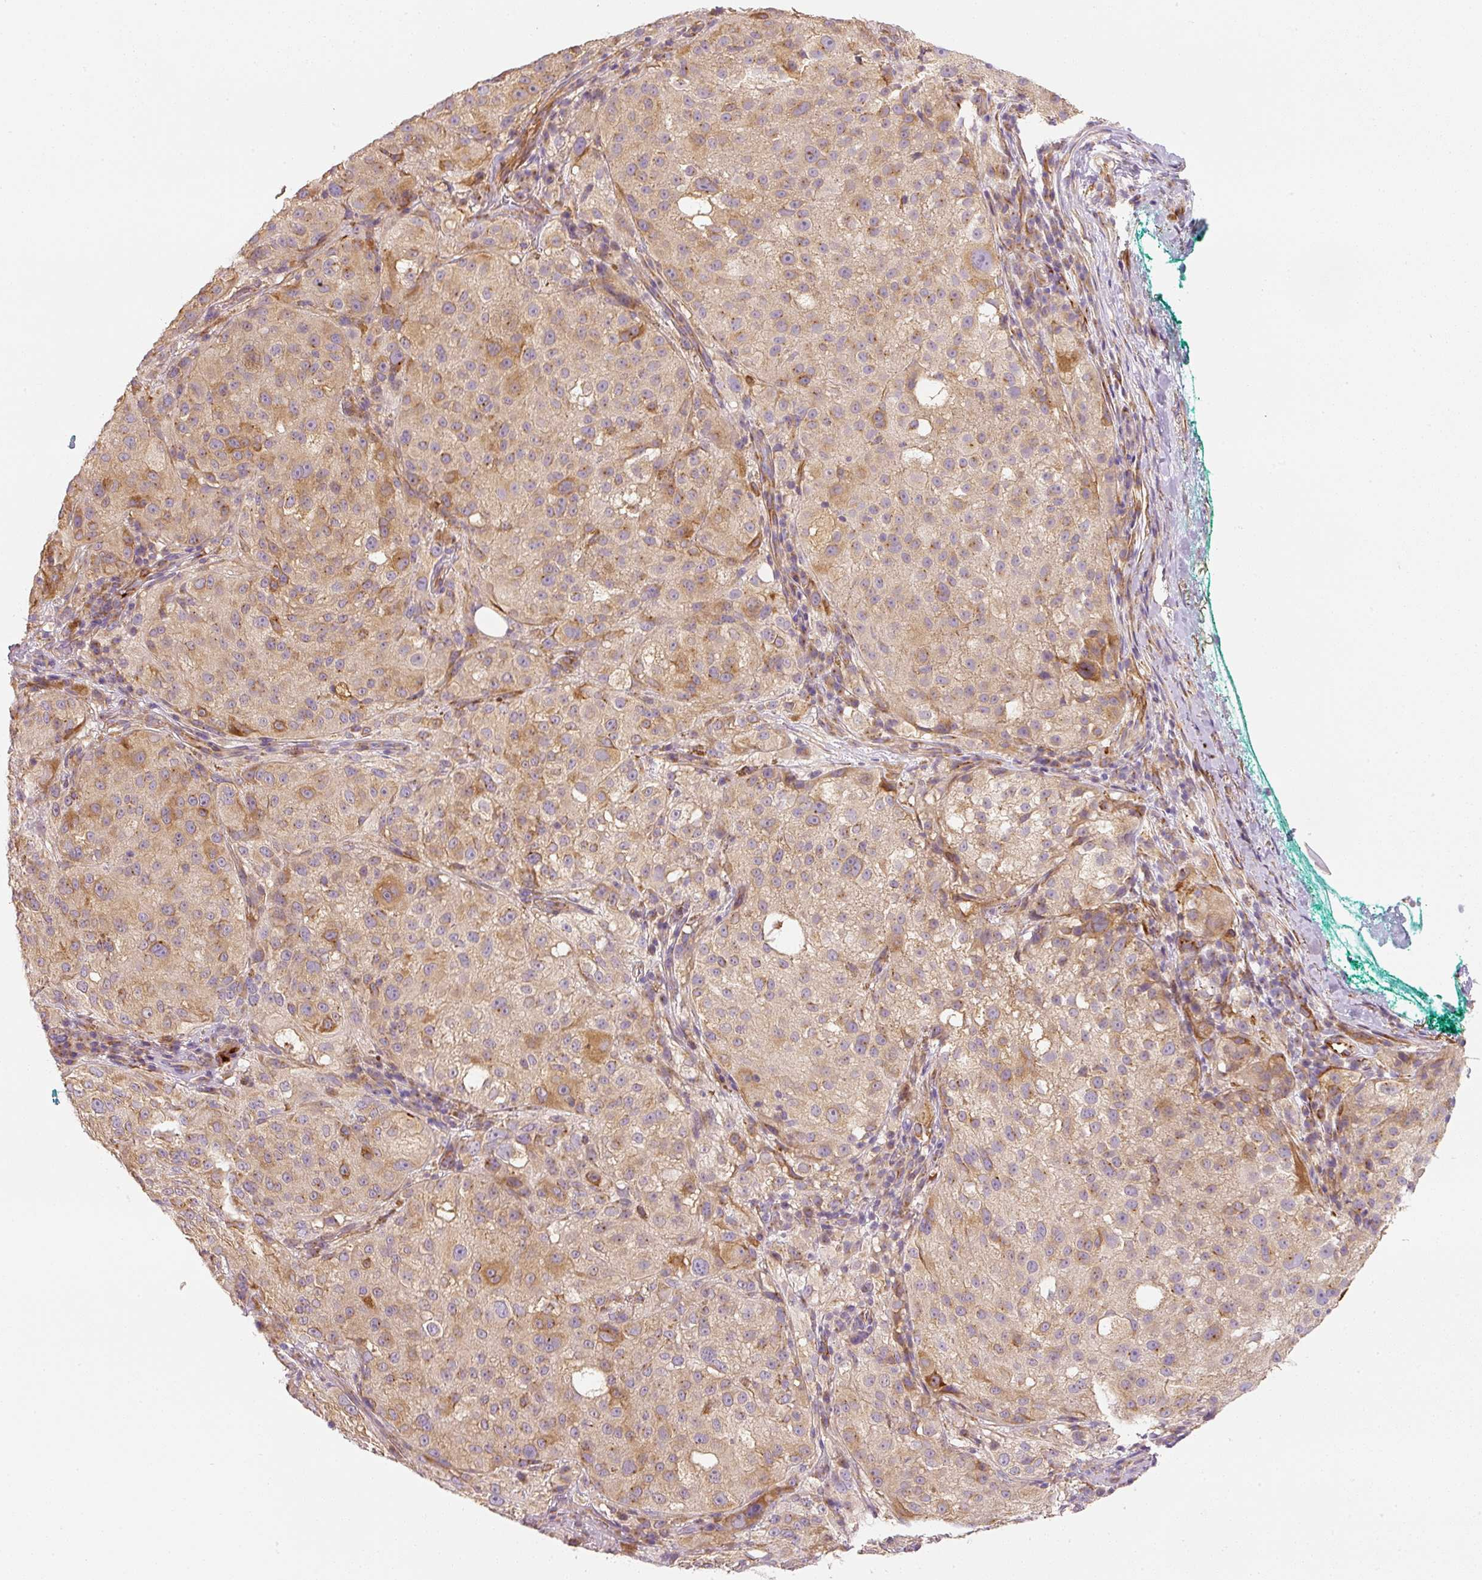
{"staining": {"intensity": "moderate", "quantity": "<25%", "location": "cytoplasmic/membranous"}, "tissue": "melanoma", "cell_type": "Tumor cells", "image_type": "cancer", "snomed": [{"axis": "morphology", "description": "Necrosis, NOS"}, {"axis": "morphology", "description": "Malignant melanoma, NOS"}, {"axis": "topography", "description": "Skin"}], "caption": "Protein analysis of melanoma tissue displays moderate cytoplasmic/membranous staining in about <25% of tumor cells.", "gene": "RNF167", "patient": {"sex": "female", "age": 87}}